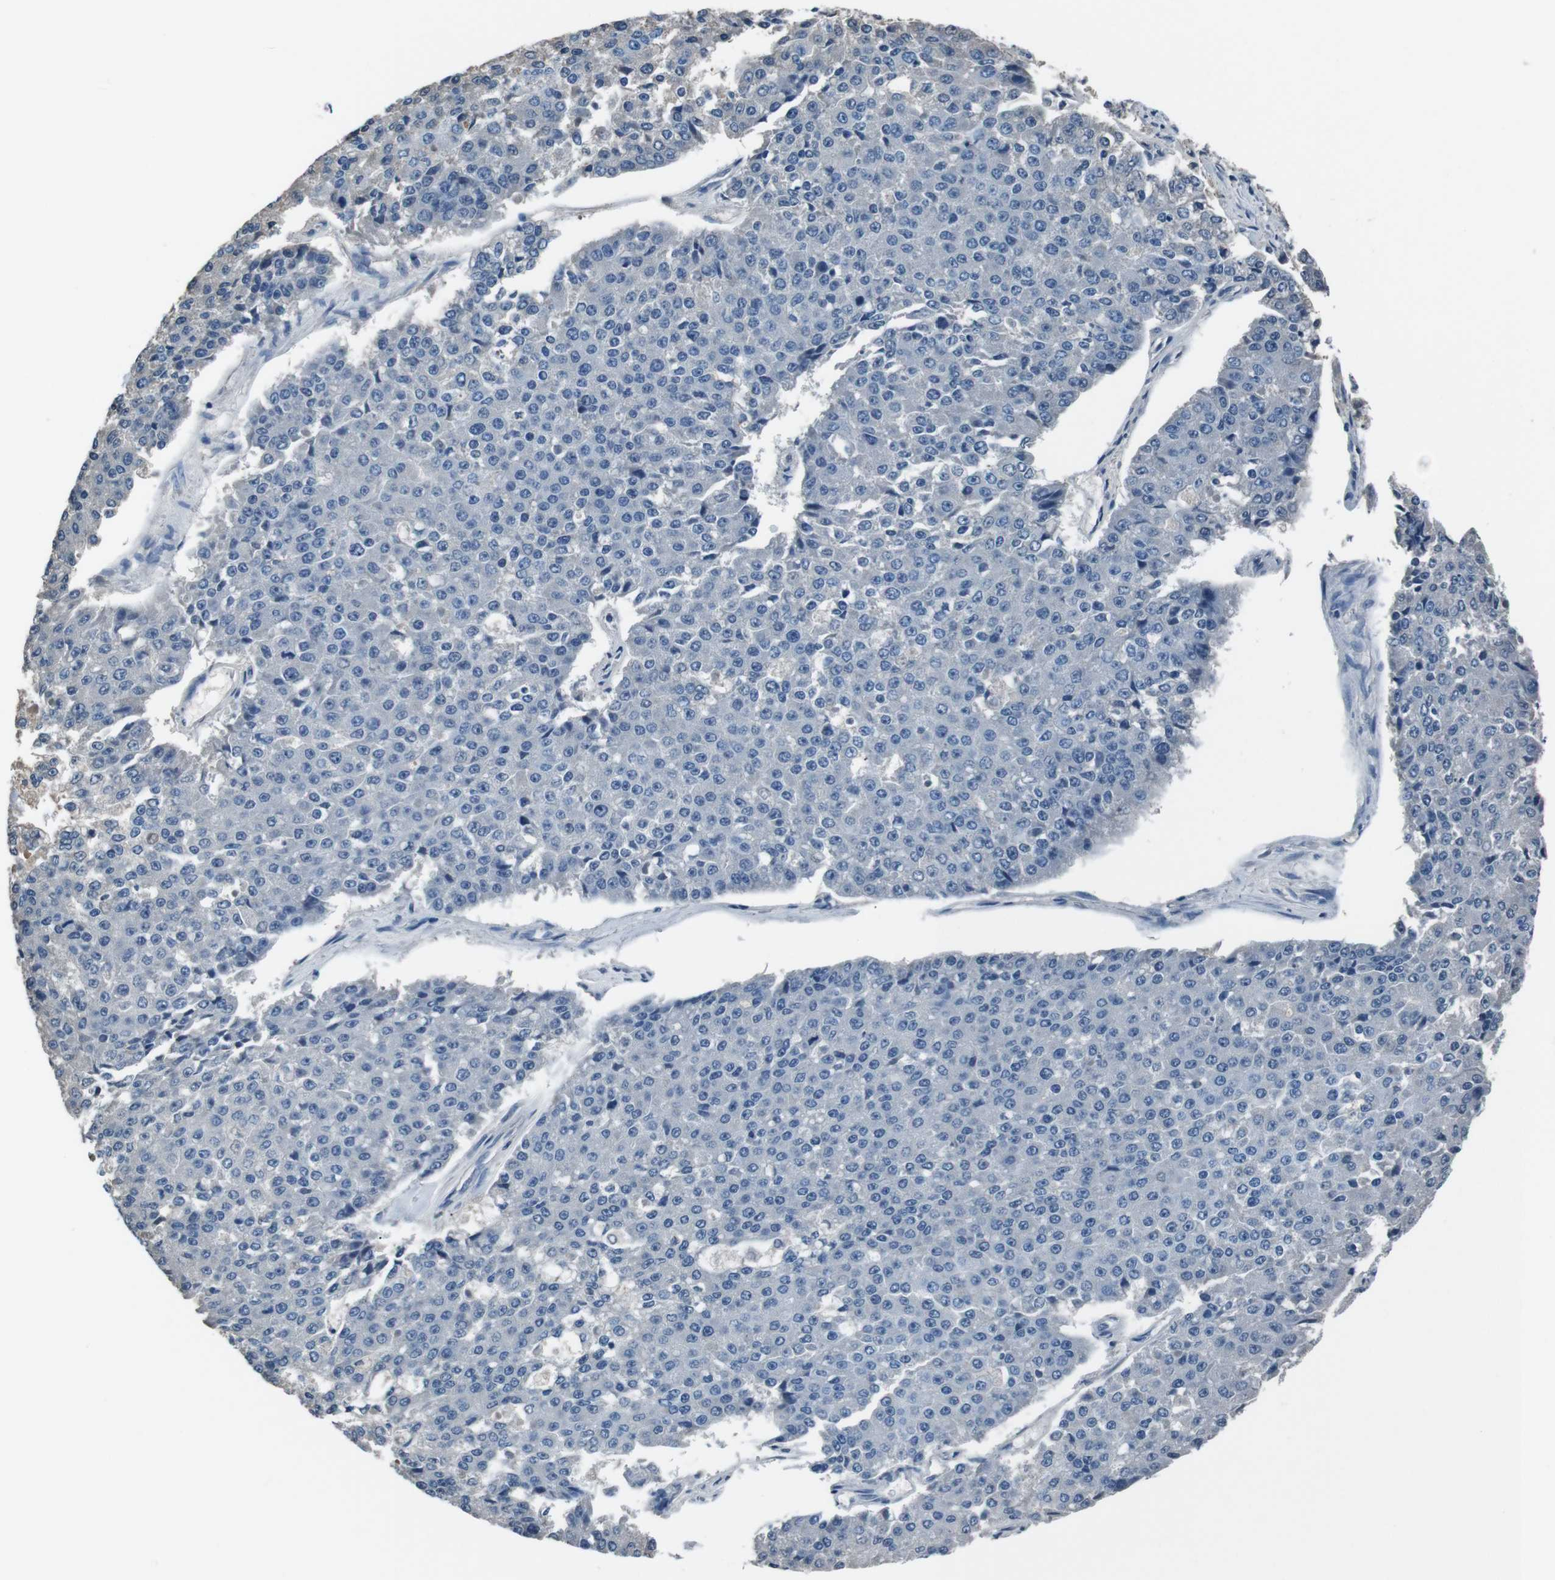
{"staining": {"intensity": "negative", "quantity": "none", "location": "none"}, "tissue": "pancreatic cancer", "cell_type": "Tumor cells", "image_type": "cancer", "snomed": [{"axis": "morphology", "description": "Adenocarcinoma, NOS"}, {"axis": "topography", "description": "Pancreas"}], "caption": "Immunohistochemistry (IHC) micrograph of neoplastic tissue: human pancreatic adenocarcinoma stained with DAB displays no significant protein expression in tumor cells.", "gene": "LEP", "patient": {"sex": "male", "age": 50}}